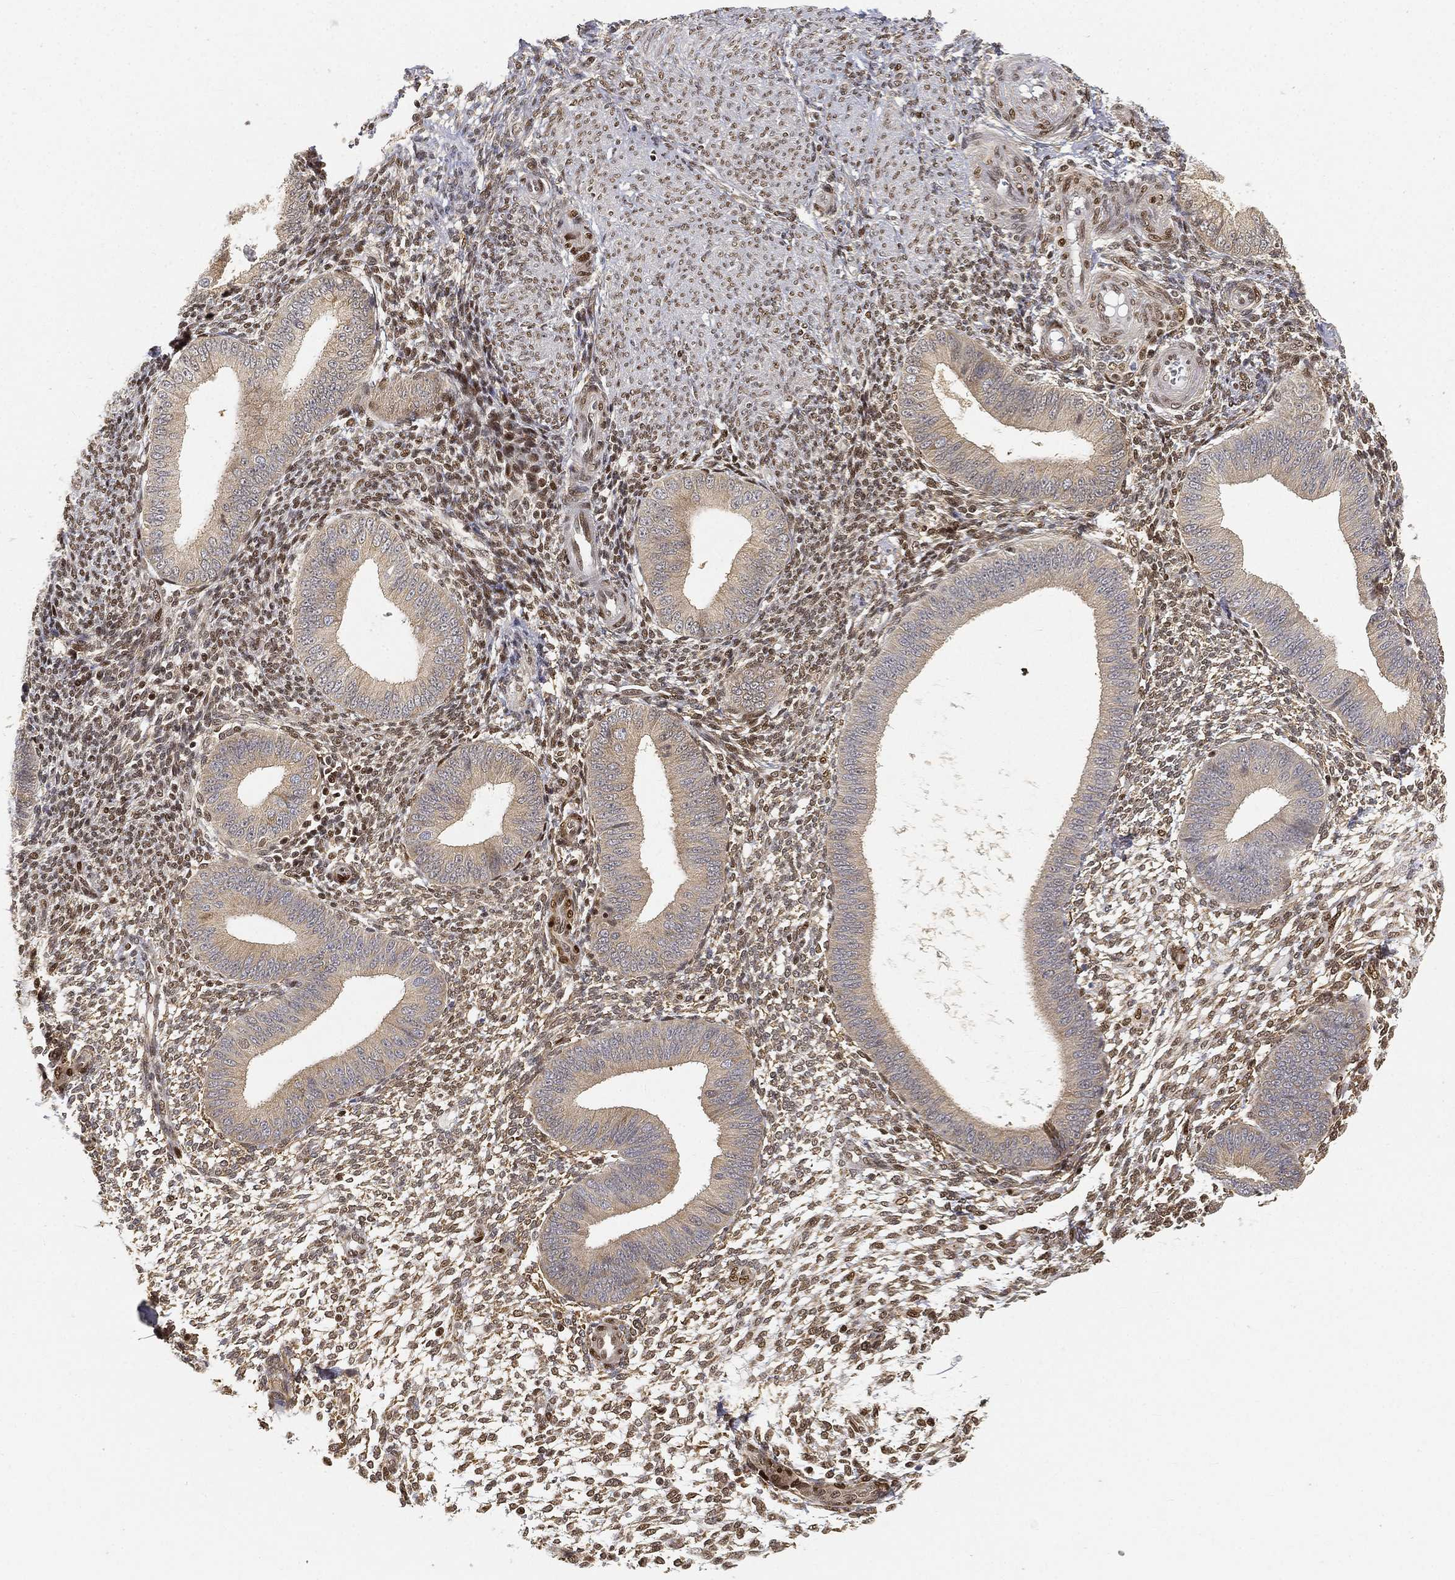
{"staining": {"intensity": "moderate", "quantity": "25%-75%", "location": "nuclear"}, "tissue": "endometrium", "cell_type": "Cells in endometrial stroma", "image_type": "normal", "snomed": [{"axis": "morphology", "description": "Normal tissue, NOS"}, {"axis": "topography", "description": "Endometrium"}], "caption": "DAB immunohistochemical staining of benign human endometrium shows moderate nuclear protein staining in about 25%-75% of cells in endometrial stroma.", "gene": "CRTC3", "patient": {"sex": "female", "age": 39}}